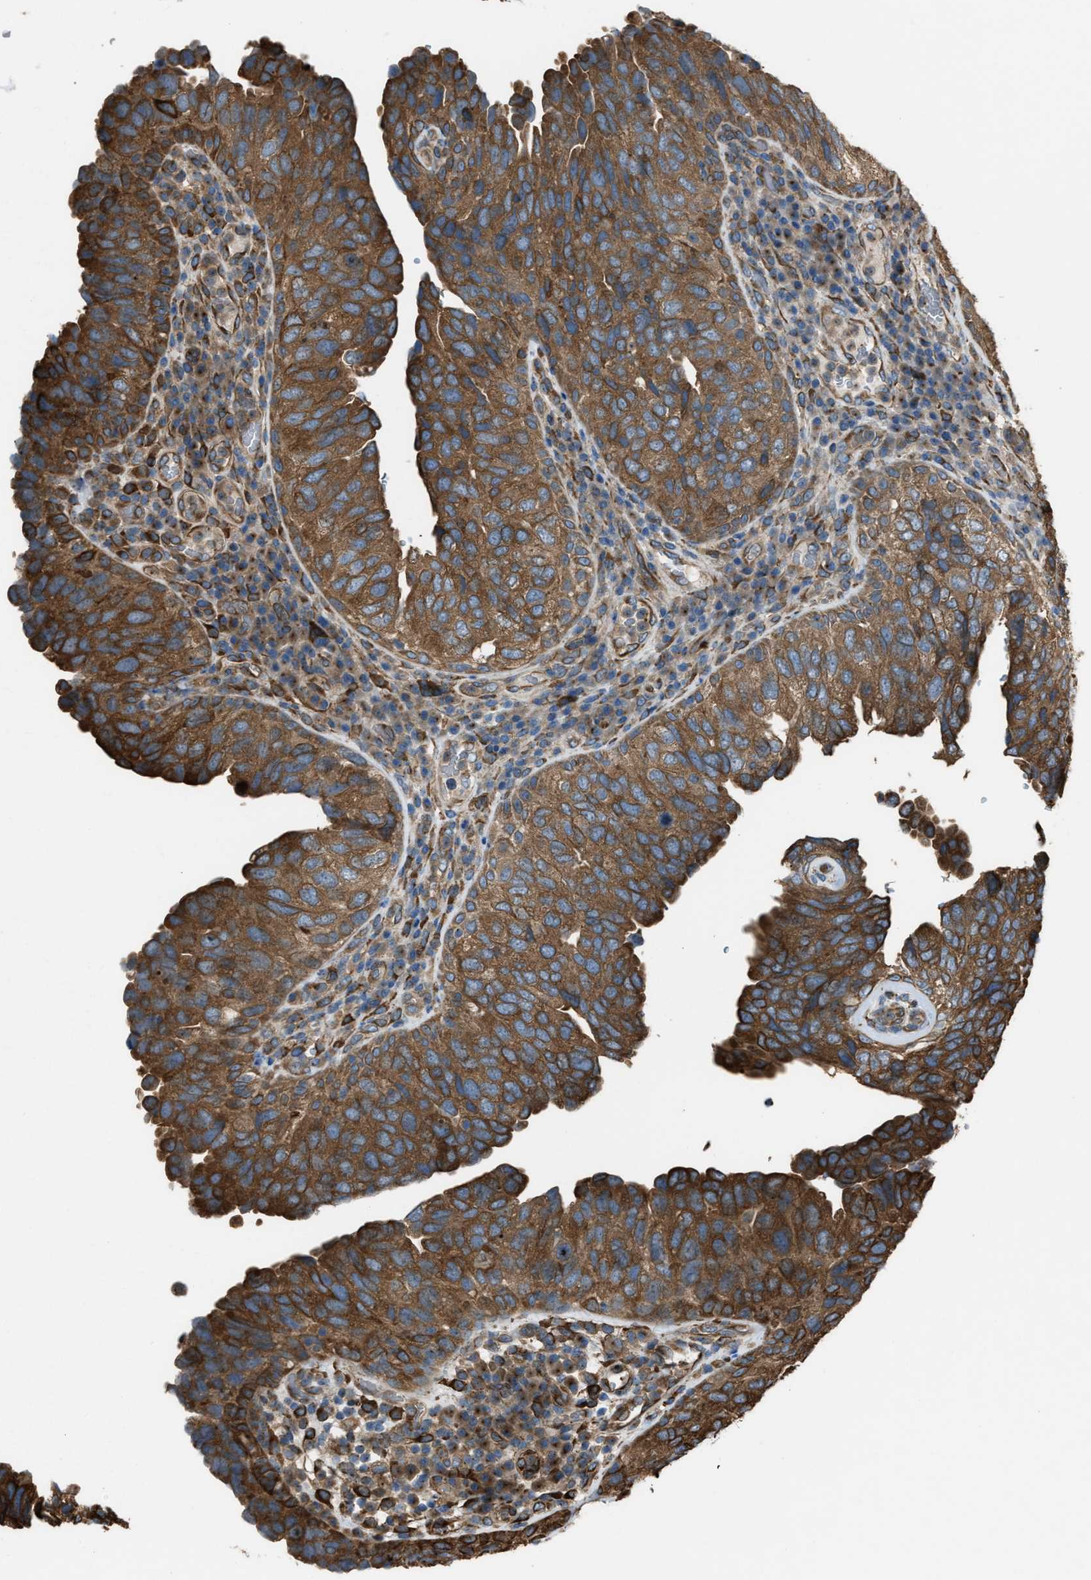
{"staining": {"intensity": "strong", "quantity": ">75%", "location": "cytoplasmic/membranous"}, "tissue": "urothelial cancer", "cell_type": "Tumor cells", "image_type": "cancer", "snomed": [{"axis": "morphology", "description": "Urothelial carcinoma, High grade"}, {"axis": "topography", "description": "Urinary bladder"}], "caption": "Human urothelial cancer stained with a protein marker reveals strong staining in tumor cells.", "gene": "TRPC1", "patient": {"sex": "female", "age": 82}}